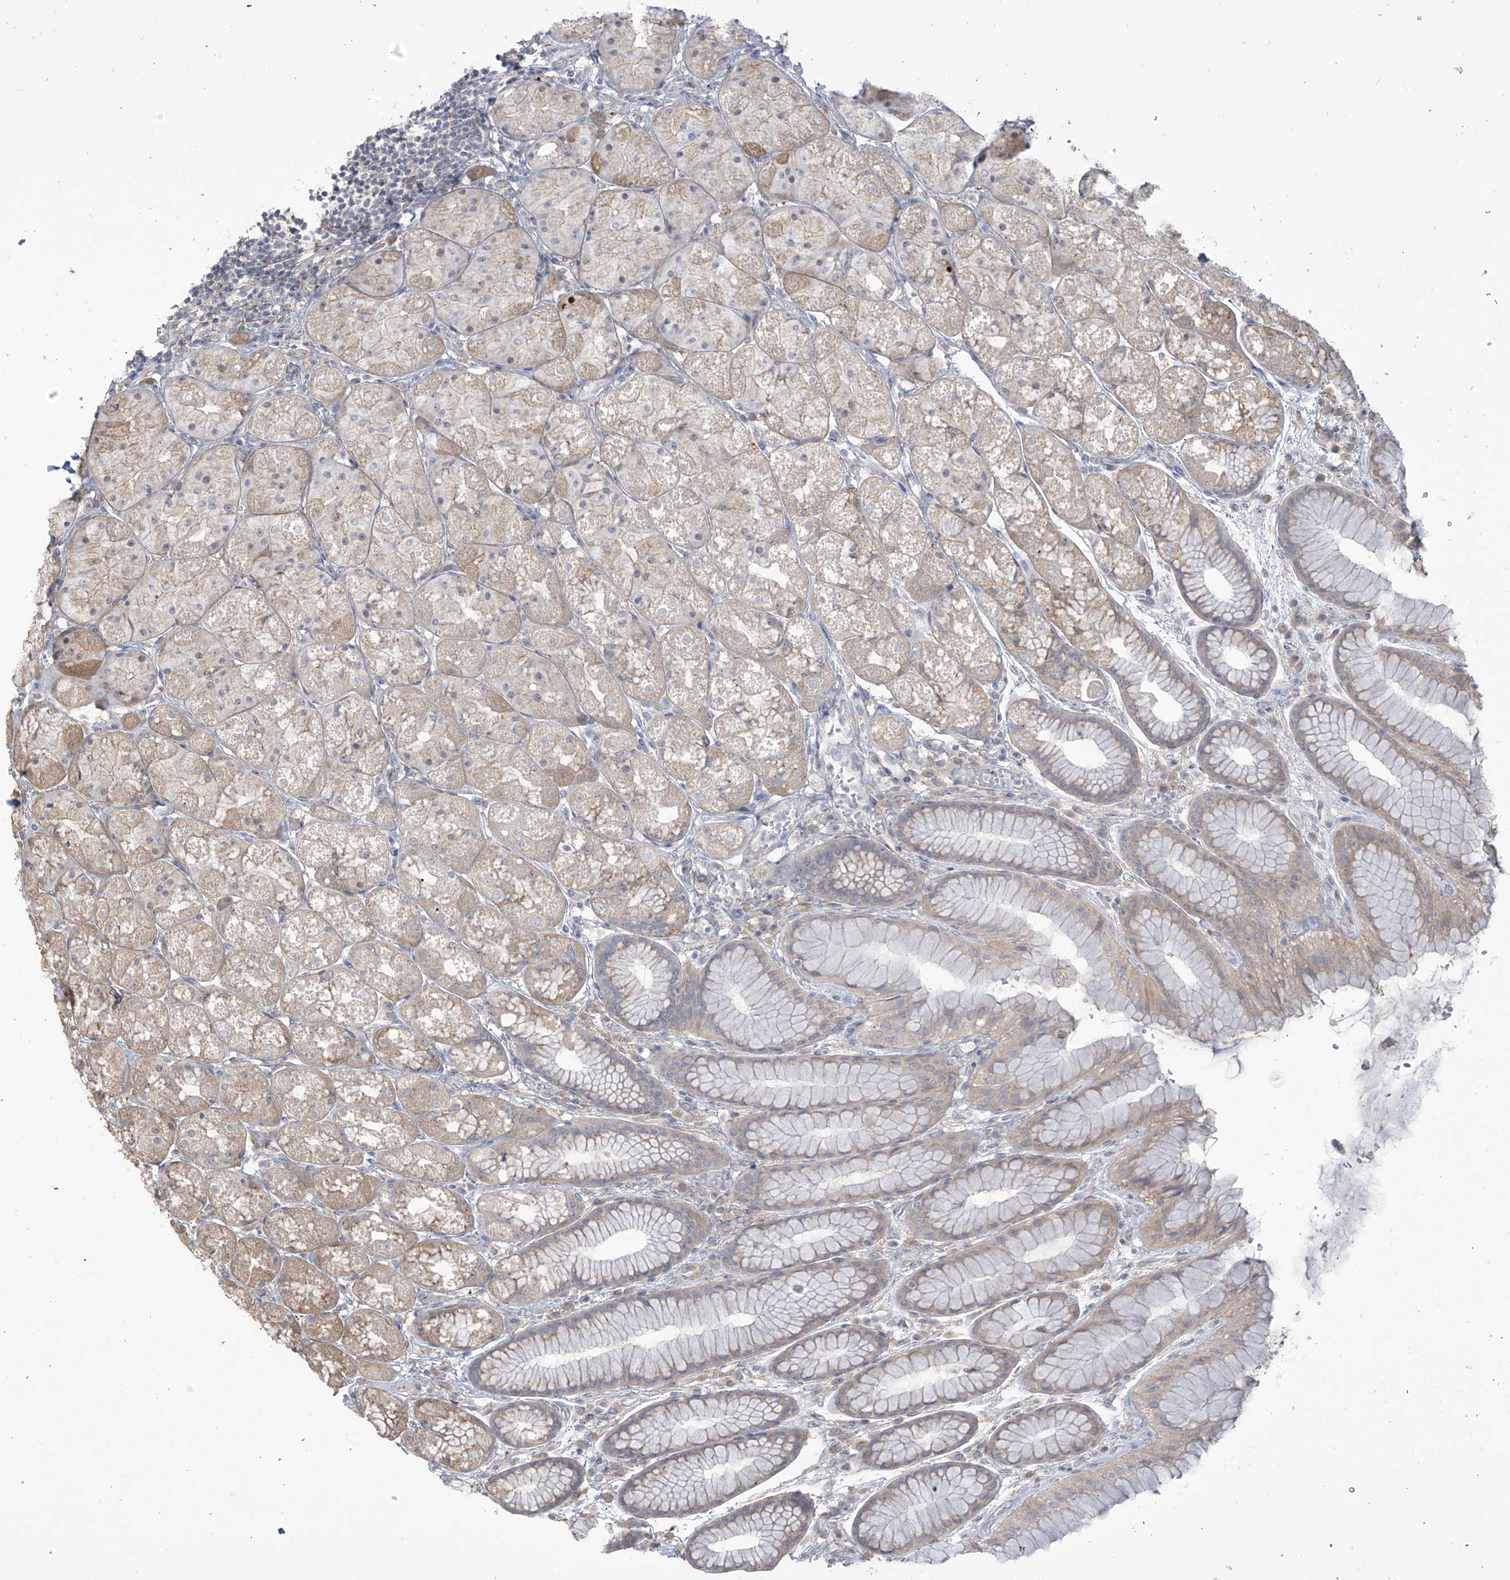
{"staining": {"intensity": "weak", "quantity": "25%-75%", "location": "cytoplasmic/membranous"}, "tissue": "stomach", "cell_type": "Glandular cells", "image_type": "normal", "snomed": [{"axis": "morphology", "description": "Normal tissue, NOS"}, {"axis": "topography", "description": "Stomach"}], "caption": "DAB (3,3'-diaminobenzidine) immunohistochemical staining of unremarkable stomach displays weak cytoplasmic/membranous protein staining in approximately 25%-75% of glandular cells. The staining is performed using DAB (3,3'-diaminobenzidine) brown chromogen to label protein expression. The nuclei are counter-stained blue using hematoxylin.", "gene": "TAGAP", "patient": {"sex": "male", "age": 57}}